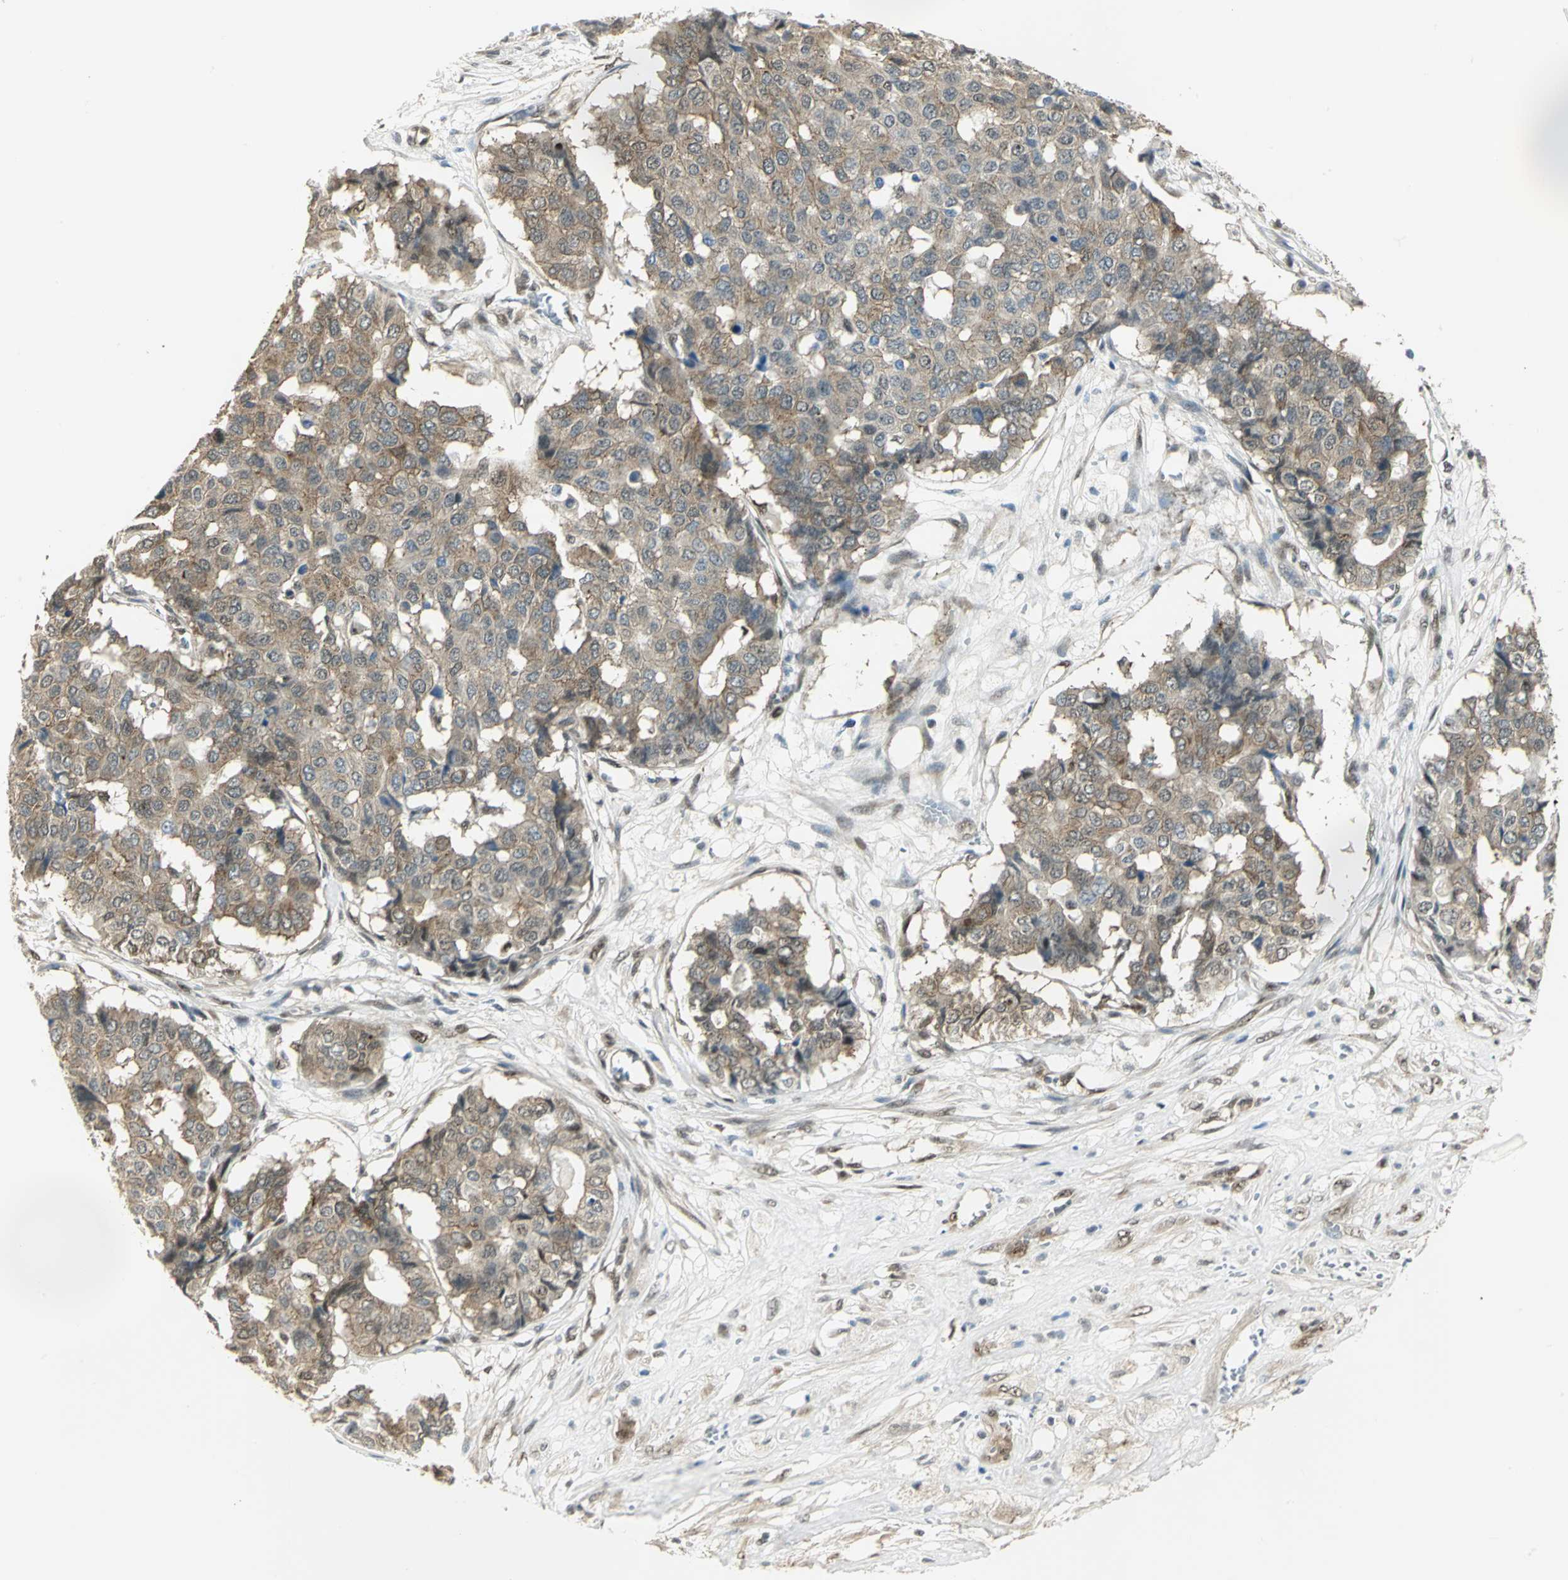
{"staining": {"intensity": "moderate", "quantity": ">75%", "location": "cytoplasmic/membranous"}, "tissue": "pancreatic cancer", "cell_type": "Tumor cells", "image_type": "cancer", "snomed": [{"axis": "morphology", "description": "Adenocarcinoma, NOS"}, {"axis": "topography", "description": "Pancreas"}], "caption": "Pancreatic cancer tissue displays moderate cytoplasmic/membranous expression in about >75% of tumor cells", "gene": "DDX5", "patient": {"sex": "male", "age": 50}}